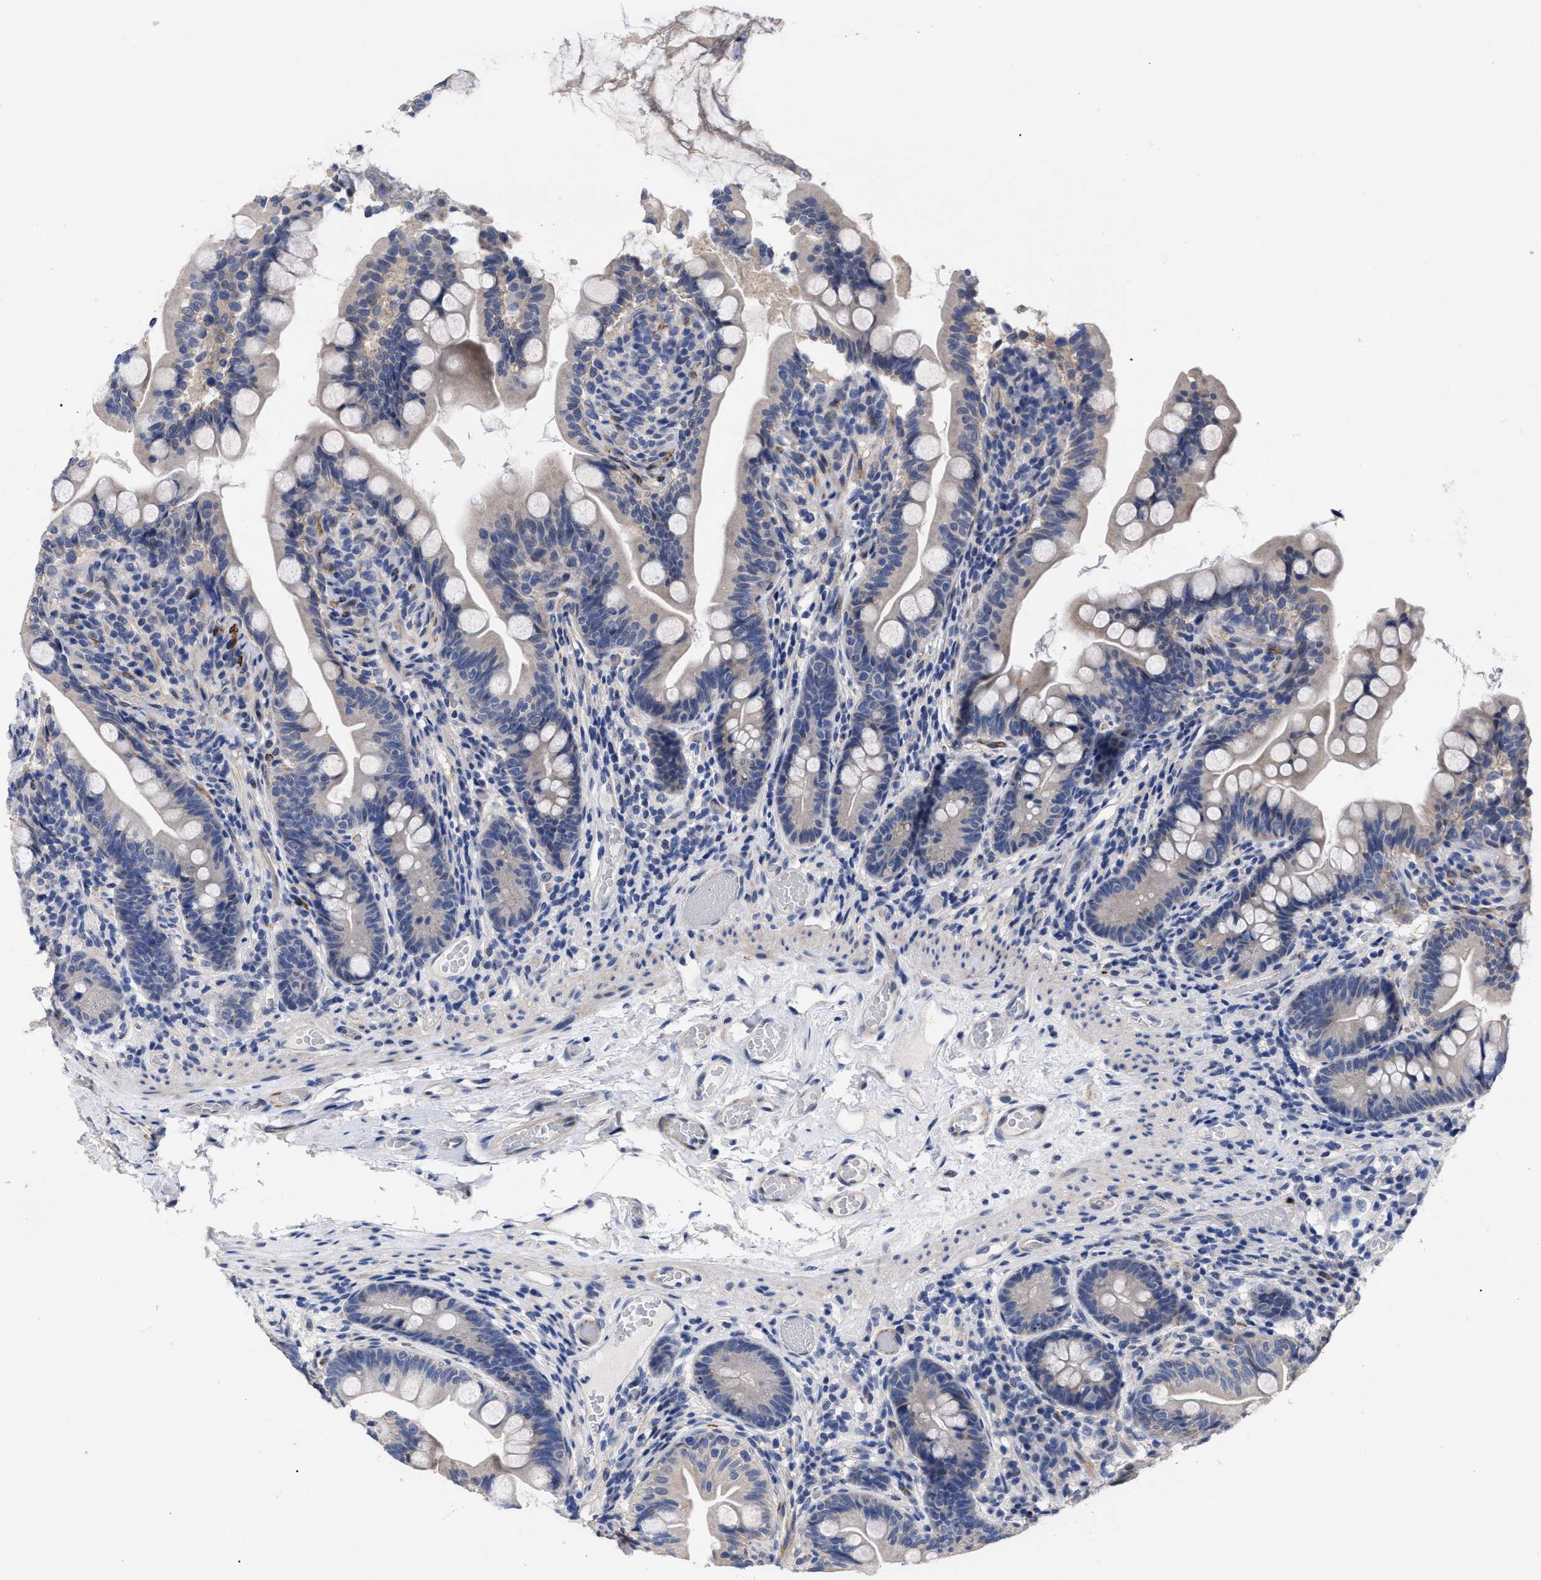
{"staining": {"intensity": "negative", "quantity": "none", "location": "none"}, "tissue": "small intestine", "cell_type": "Glandular cells", "image_type": "normal", "snomed": [{"axis": "morphology", "description": "Normal tissue, NOS"}, {"axis": "topography", "description": "Small intestine"}], "caption": "A high-resolution micrograph shows IHC staining of unremarkable small intestine, which displays no significant staining in glandular cells. The staining is performed using DAB (3,3'-diaminobenzidine) brown chromogen with nuclei counter-stained in using hematoxylin.", "gene": "CCN5", "patient": {"sex": "female", "age": 56}}